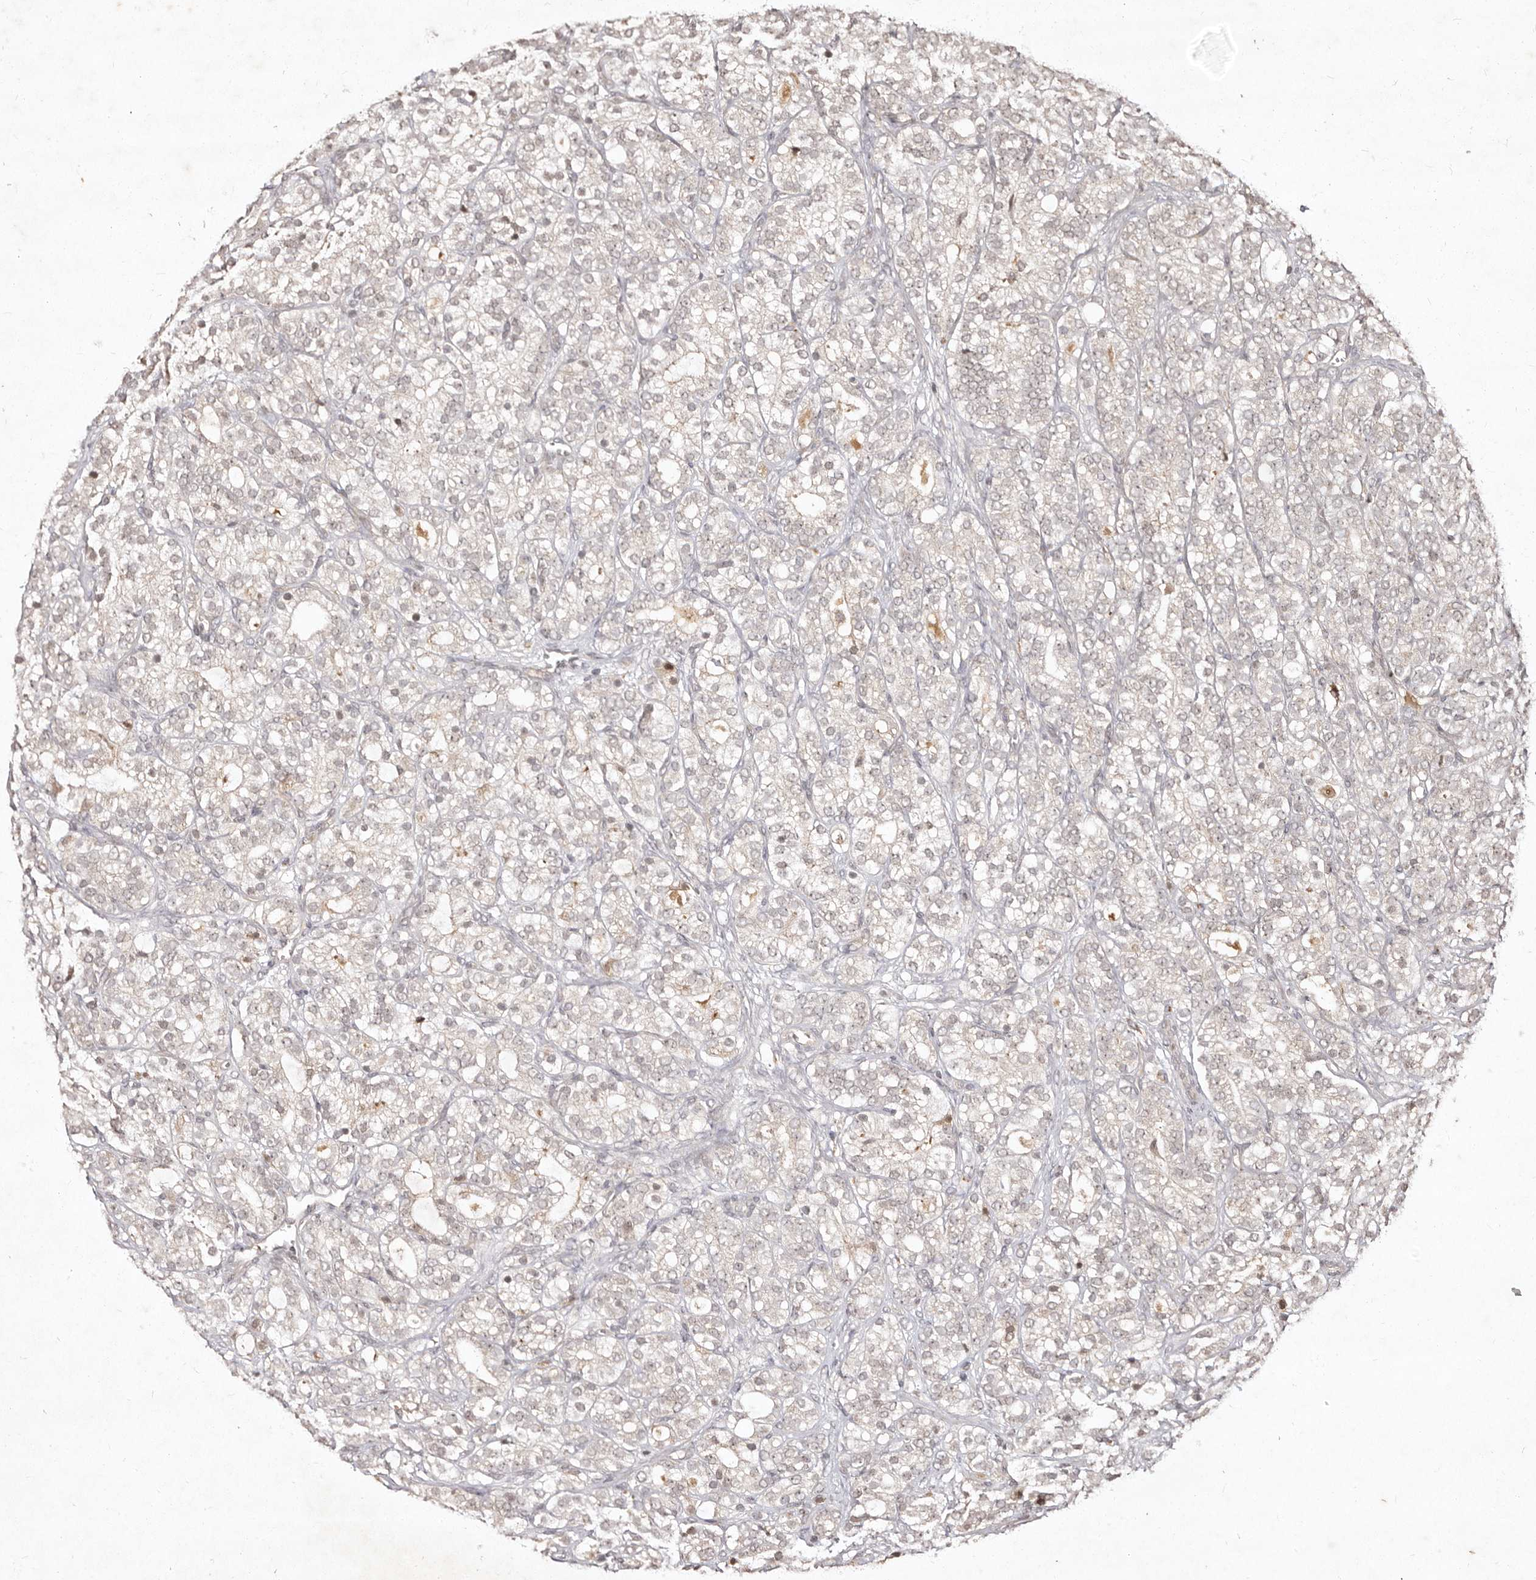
{"staining": {"intensity": "negative", "quantity": "none", "location": "none"}, "tissue": "prostate cancer", "cell_type": "Tumor cells", "image_type": "cancer", "snomed": [{"axis": "morphology", "description": "Adenocarcinoma, High grade"}, {"axis": "topography", "description": "Prostate"}], "caption": "This is a micrograph of IHC staining of adenocarcinoma (high-grade) (prostate), which shows no staining in tumor cells.", "gene": "LCORL", "patient": {"sex": "male", "age": 57}}